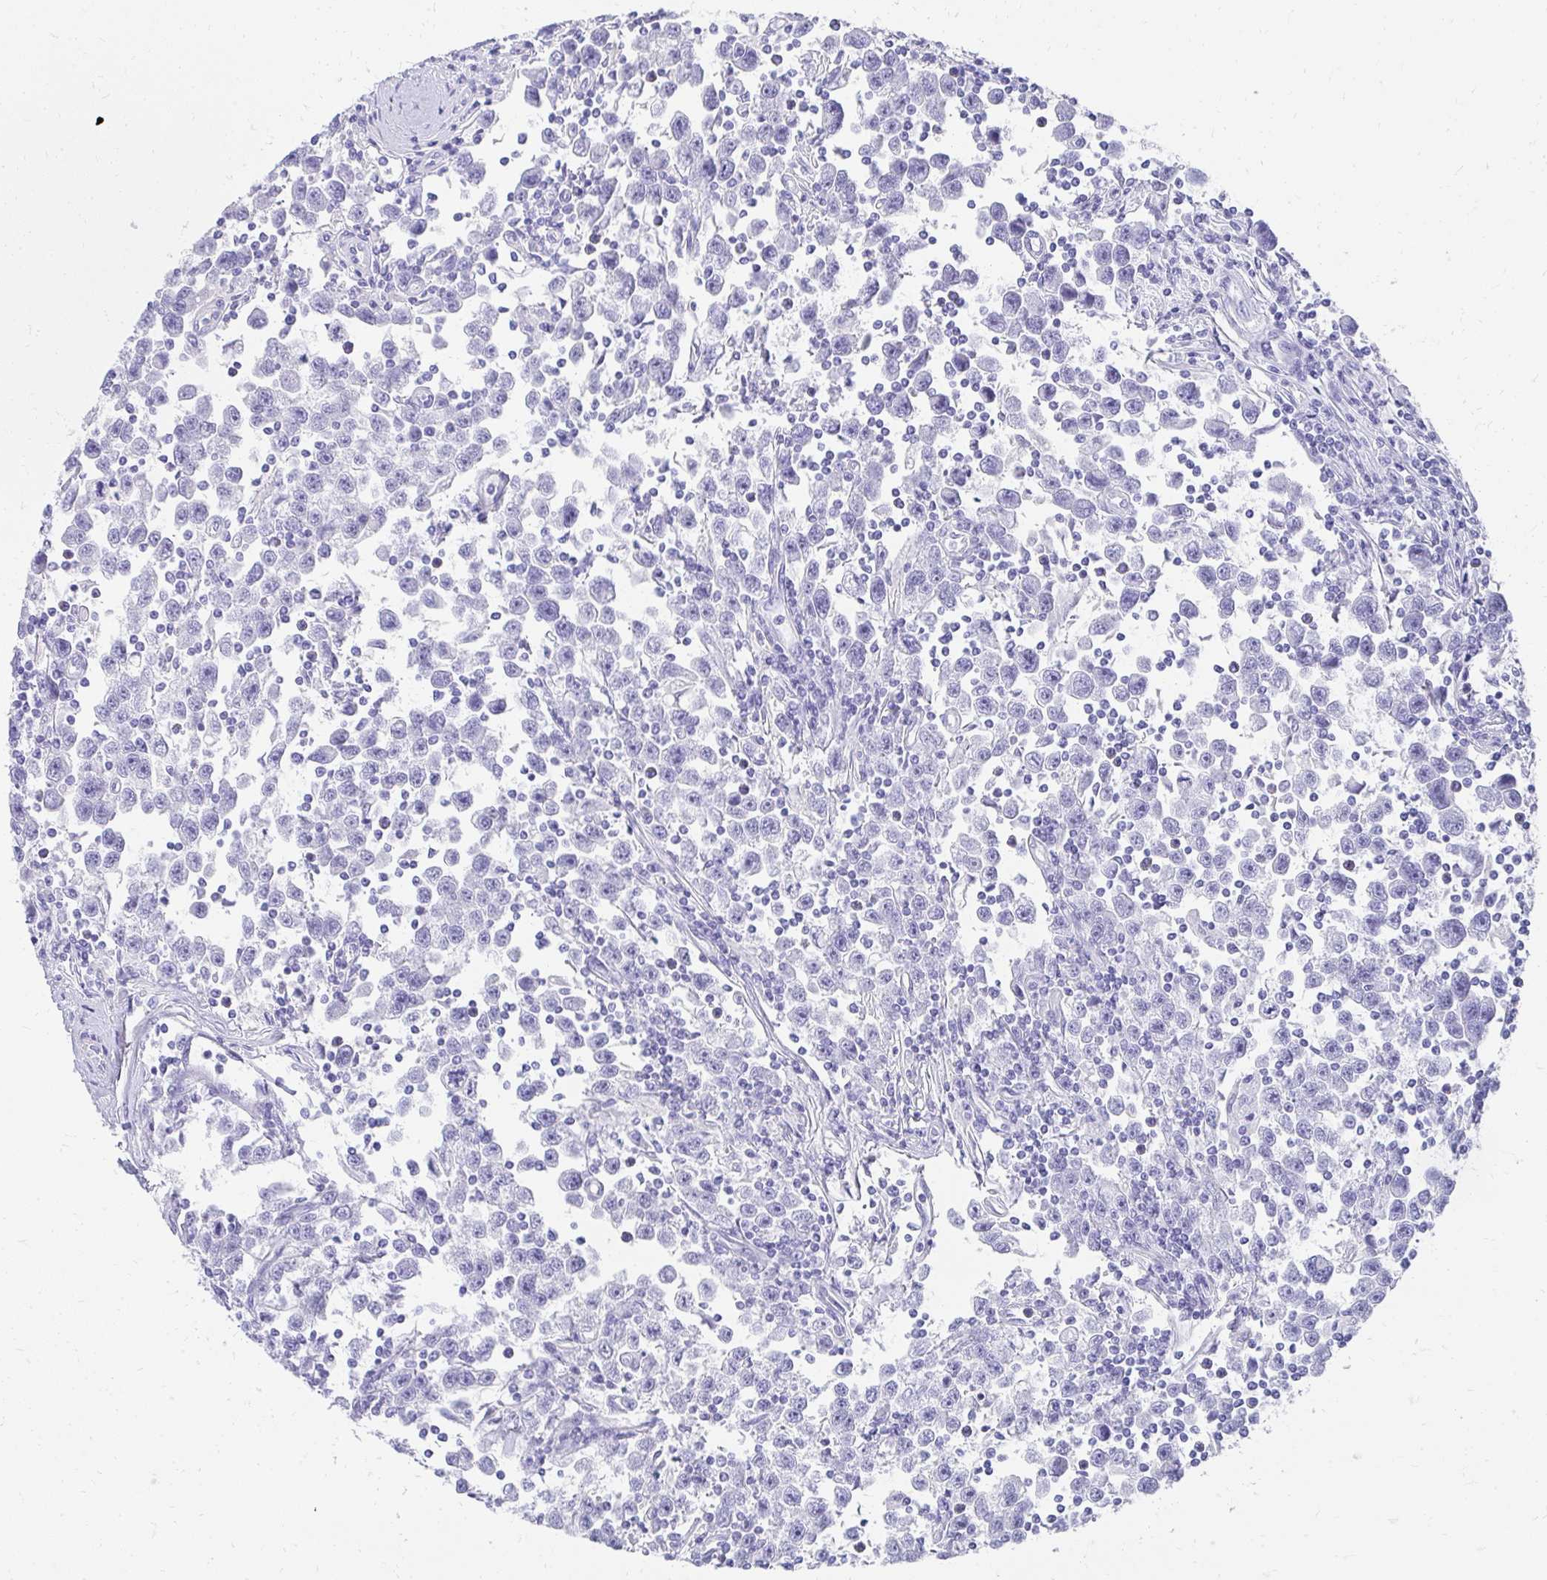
{"staining": {"intensity": "negative", "quantity": "none", "location": "none"}, "tissue": "testis cancer", "cell_type": "Tumor cells", "image_type": "cancer", "snomed": [{"axis": "morphology", "description": "Seminoma, NOS"}, {"axis": "topography", "description": "Testis"}], "caption": "A histopathology image of seminoma (testis) stained for a protein demonstrates no brown staining in tumor cells.", "gene": "TNNT1", "patient": {"sex": "male", "age": 31}}